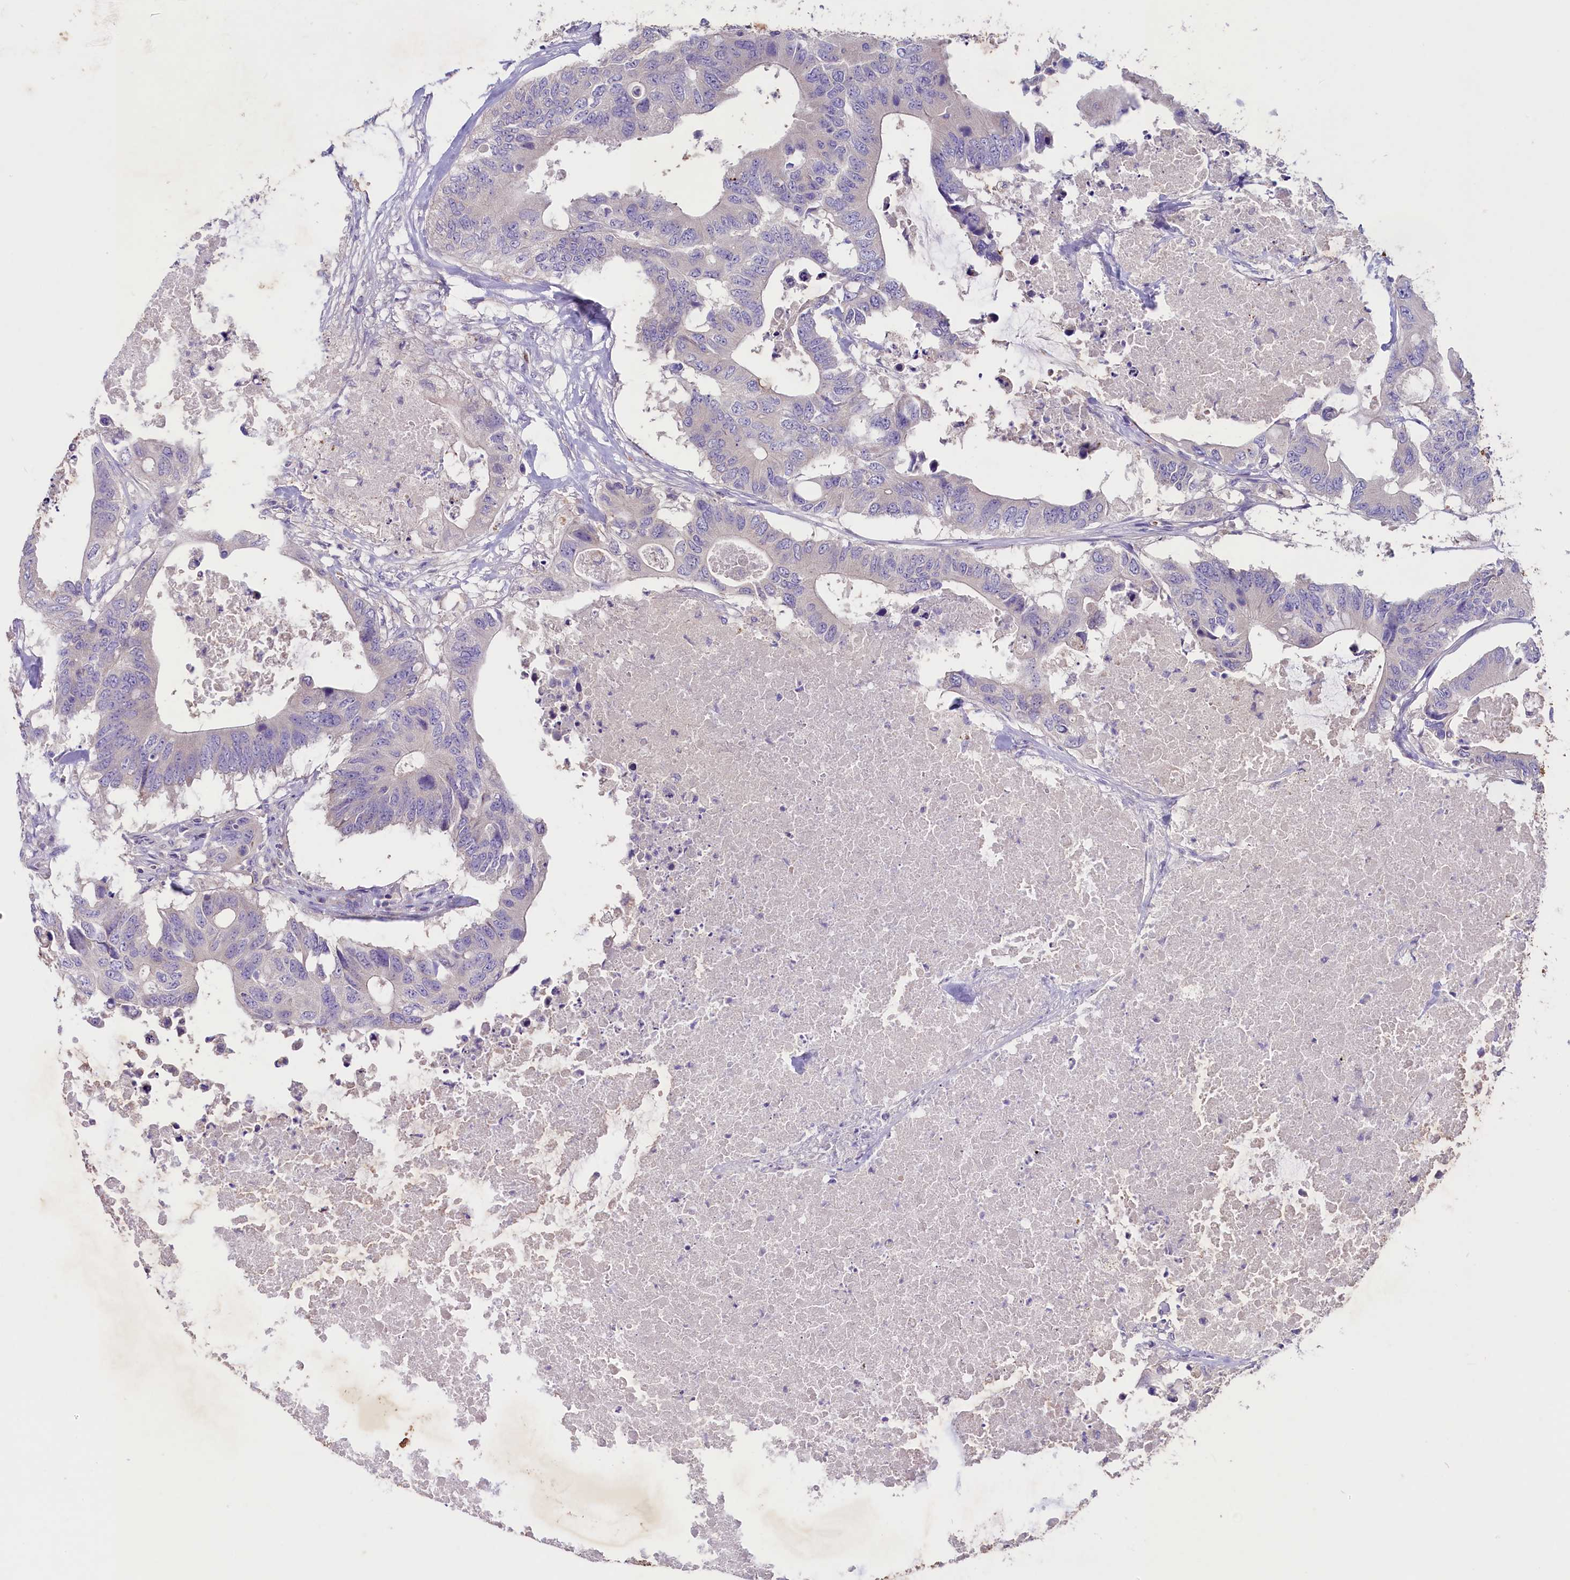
{"staining": {"intensity": "negative", "quantity": "none", "location": "none"}, "tissue": "colorectal cancer", "cell_type": "Tumor cells", "image_type": "cancer", "snomed": [{"axis": "morphology", "description": "Adenocarcinoma, NOS"}, {"axis": "topography", "description": "Colon"}], "caption": "DAB (3,3'-diaminobenzidine) immunohistochemical staining of human adenocarcinoma (colorectal) exhibits no significant positivity in tumor cells.", "gene": "CD99L2", "patient": {"sex": "male", "age": 71}}